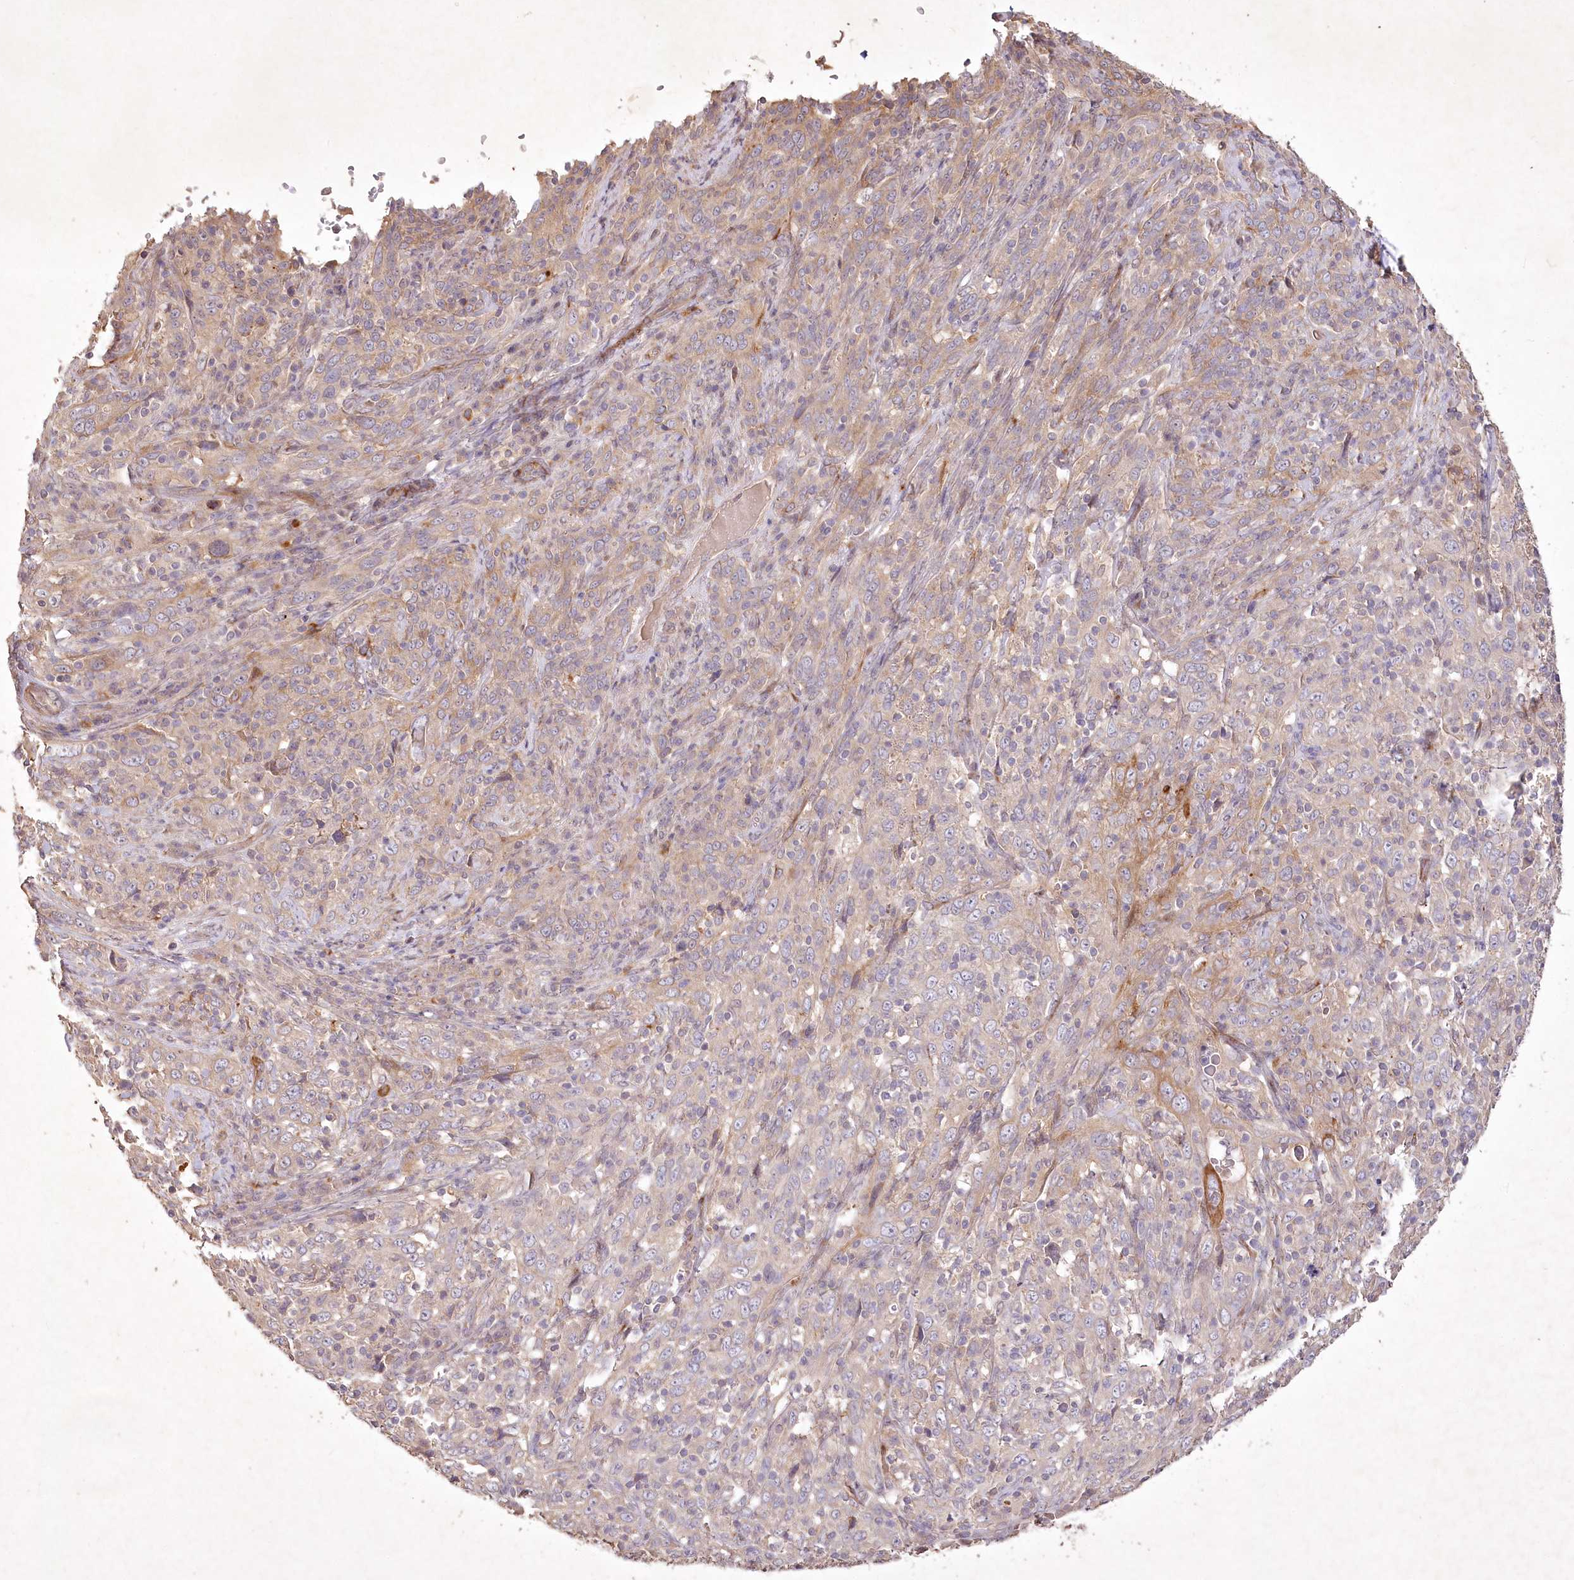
{"staining": {"intensity": "weak", "quantity": "25%-75%", "location": "cytoplasmic/membranous"}, "tissue": "cervical cancer", "cell_type": "Tumor cells", "image_type": "cancer", "snomed": [{"axis": "morphology", "description": "Squamous cell carcinoma, NOS"}, {"axis": "topography", "description": "Cervix"}], "caption": "Protein analysis of cervical cancer tissue exhibits weak cytoplasmic/membranous staining in about 25%-75% of tumor cells.", "gene": "IRAK1BP1", "patient": {"sex": "female", "age": 46}}